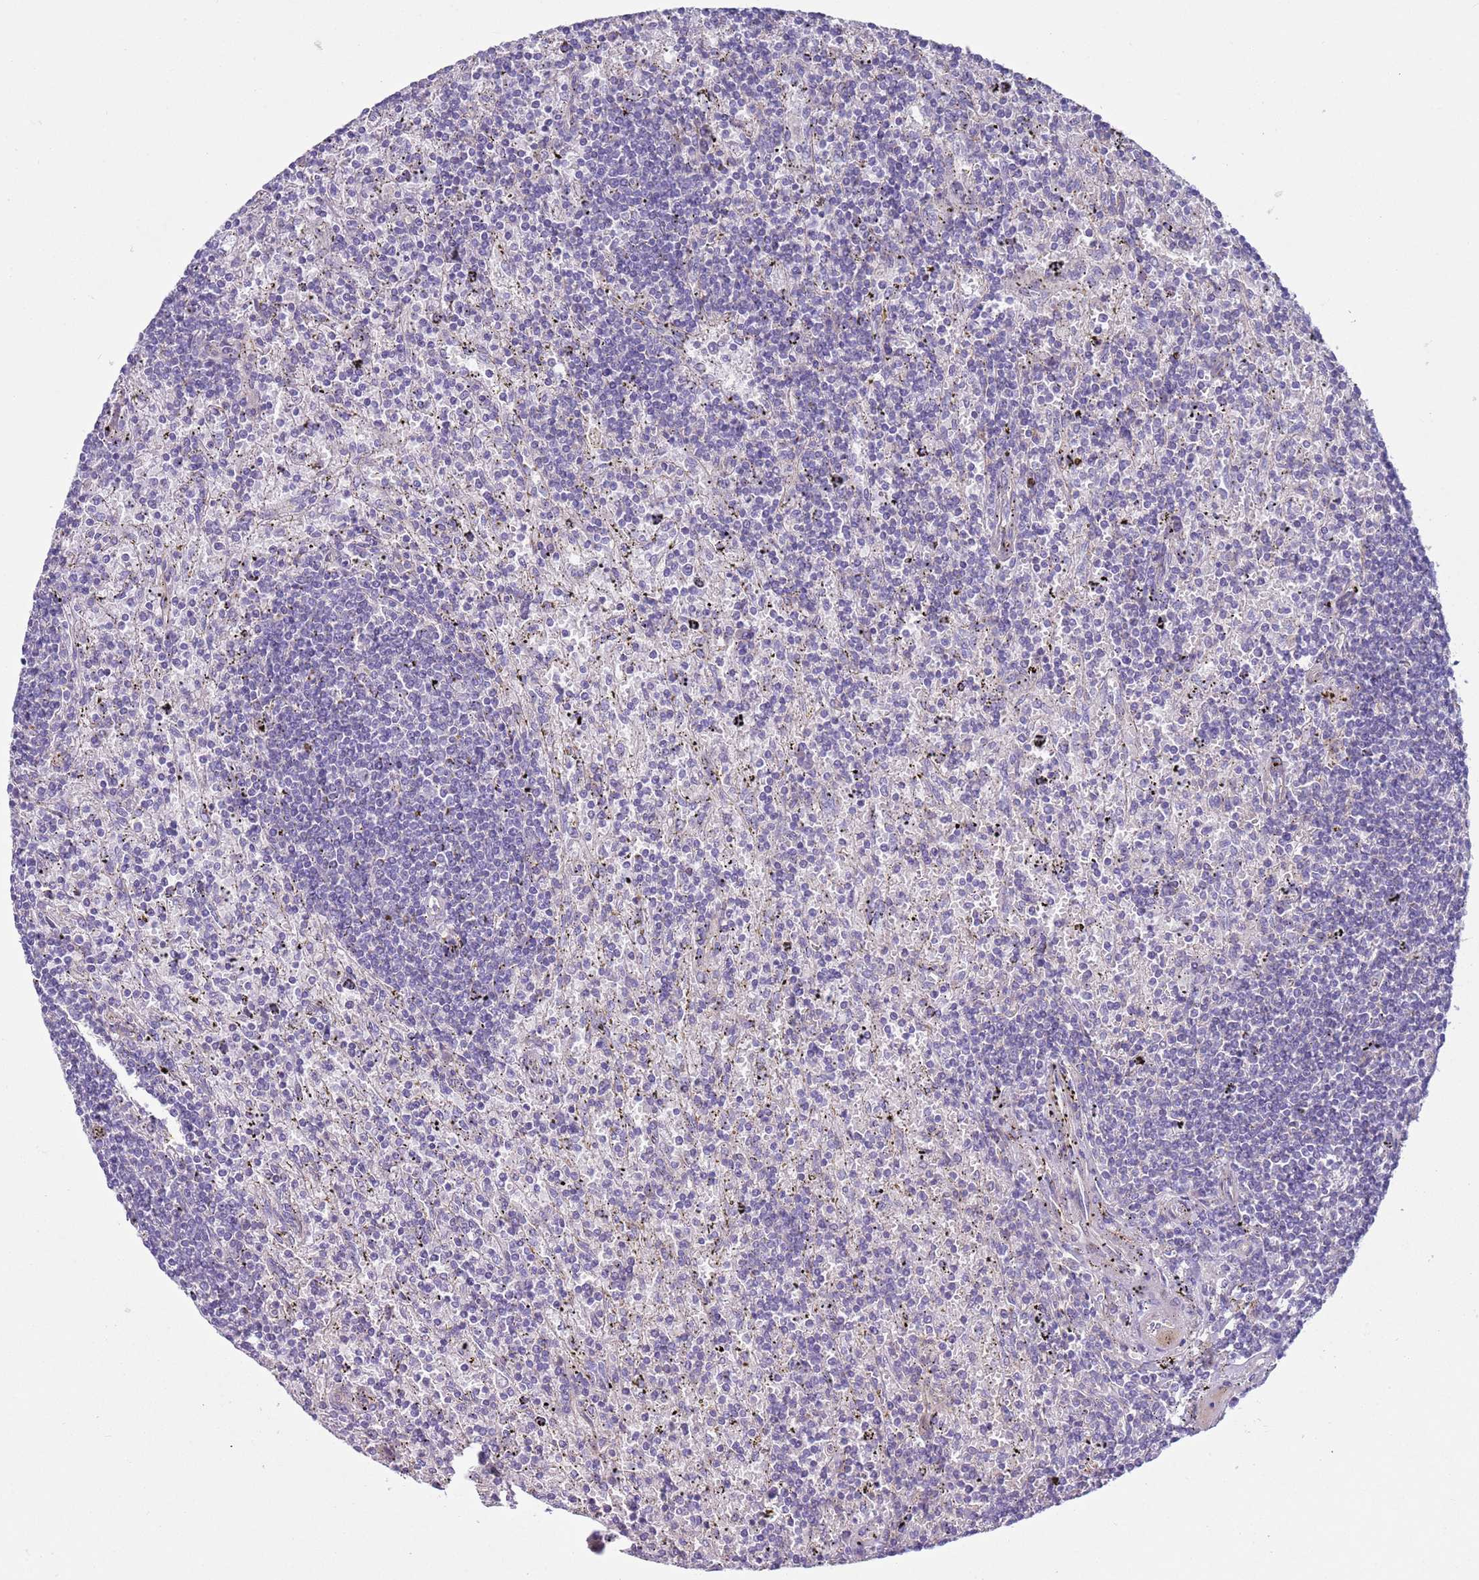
{"staining": {"intensity": "negative", "quantity": "none", "location": "none"}, "tissue": "lymphoma", "cell_type": "Tumor cells", "image_type": "cancer", "snomed": [{"axis": "morphology", "description": "Malignant lymphoma, non-Hodgkin's type, Low grade"}, {"axis": "topography", "description": "Spleen"}], "caption": "There is no significant expression in tumor cells of lymphoma.", "gene": "HEATR1", "patient": {"sex": "male", "age": 76}}